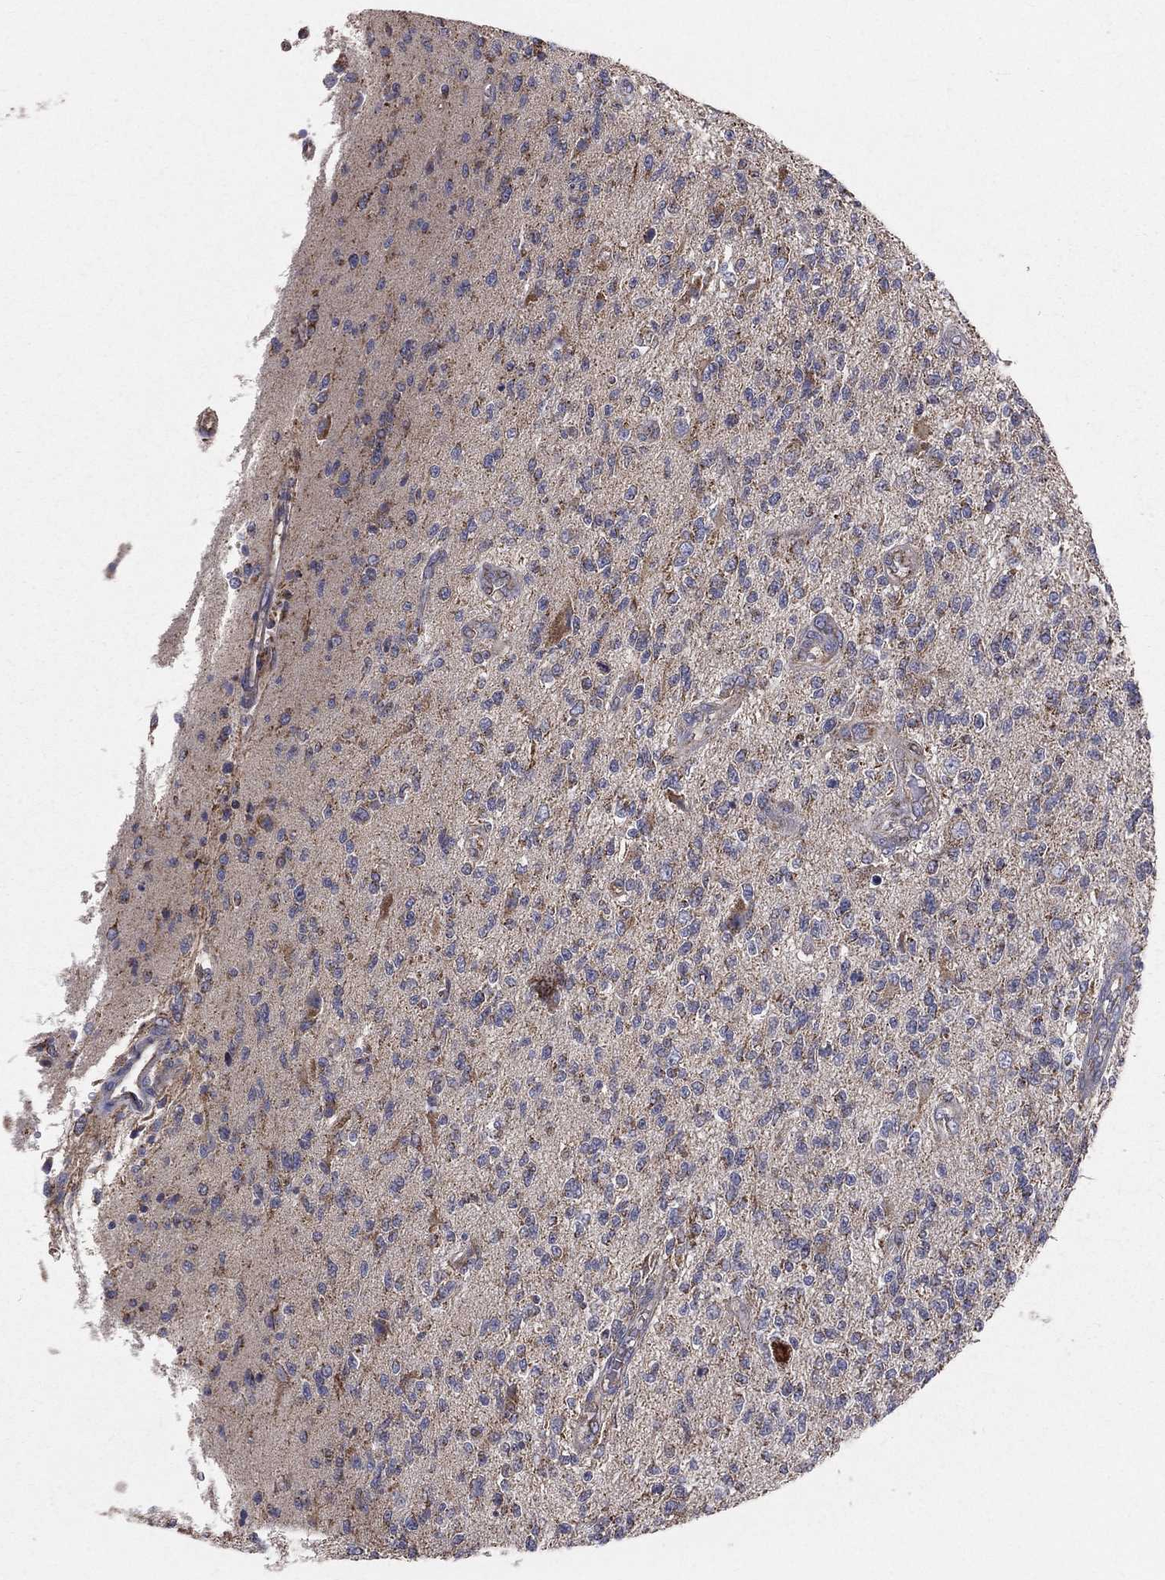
{"staining": {"intensity": "negative", "quantity": "none", "location": "none"}, "tissue": "glioma", "cell_type": "Tumor cells", "image_type": "cancer", "snomed": [{"axis": "morphology", "description": "Glioma, malignant, High grade"}, {"axis": "topography", "description": "Brain"}], "caption": "Malignant high-grade glioma was stained to show a protein in brown. There is no significant staining in tumor cells.", "gene": "HADH", "patient": {"sex": "male", "age": 56}}